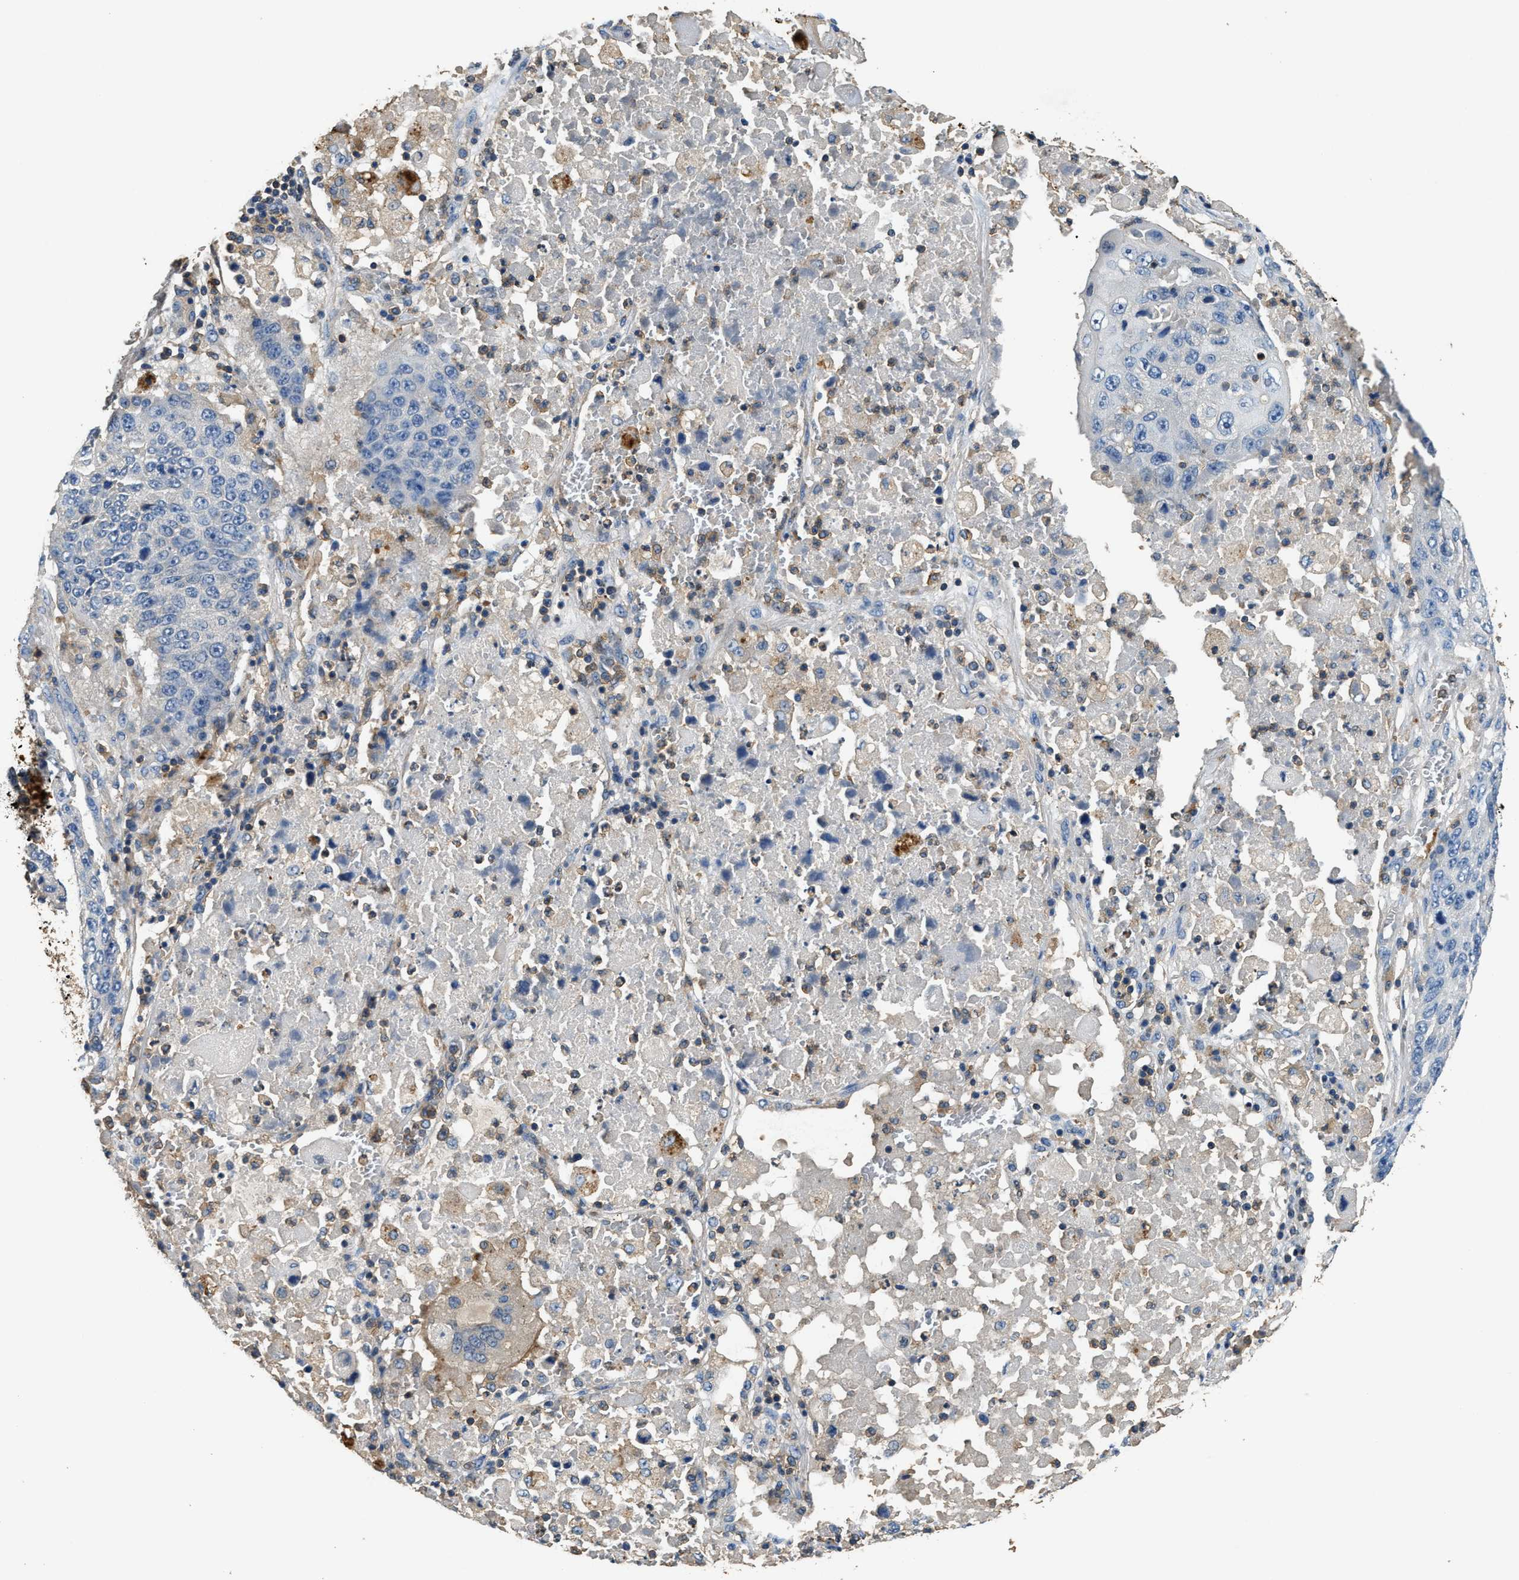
{"staining": {"intensity": "negative", "quantity": "none", "location": "none"}, "tissue": "lung cancer", "cell_type": "Tumor cells", "image_type": "cancer", "snomed": [{"axis": "morphology", "description": "Squamous cell carcinoma, NOS"}, {"axis": "topography", "description": "Lung"}], "caption": "Tumor cells show no significant protein expression in lung cancer.", "gene": "BLOC1S1", "patient": {"sex": "male", "age": 61}}